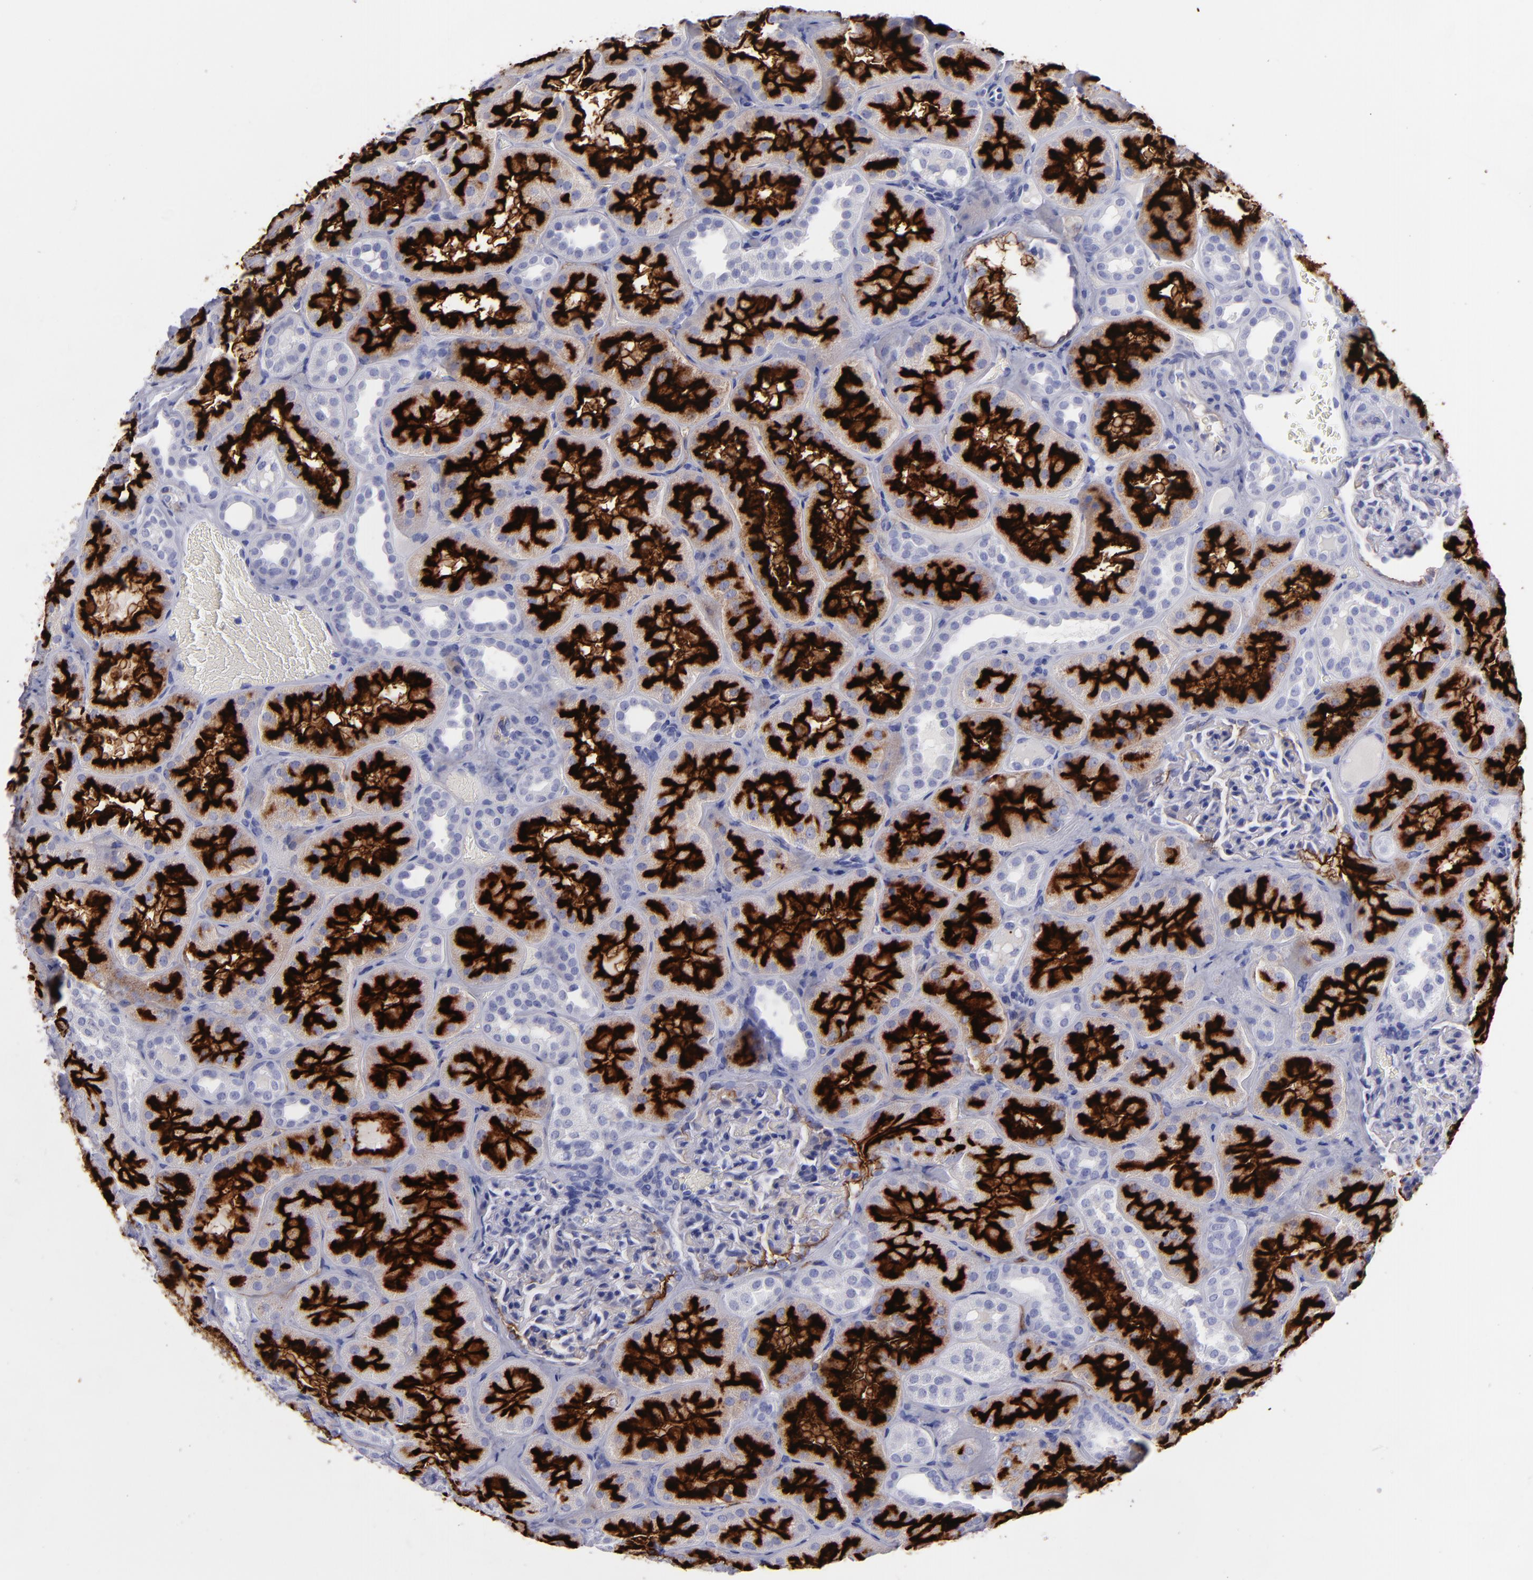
{"staining": {"intensity": "weak", "quantity": "<25%", "location": "cytoplasmic/membranous"}, "tissue": "kidney", "cell_type": "Cells in glomeruli", "image_type": "normal", "snomed": [{"axis": "morphology", "description": "Normal tissue, NOS"}, {"axis": "topography", "description": "Kidney"}], "caption": "Human kidney stained for a protein using IHC shows no positivity in cells in glomeruli.", "gene": "ACE", "patient": {"sex": "male", "age": 28}}